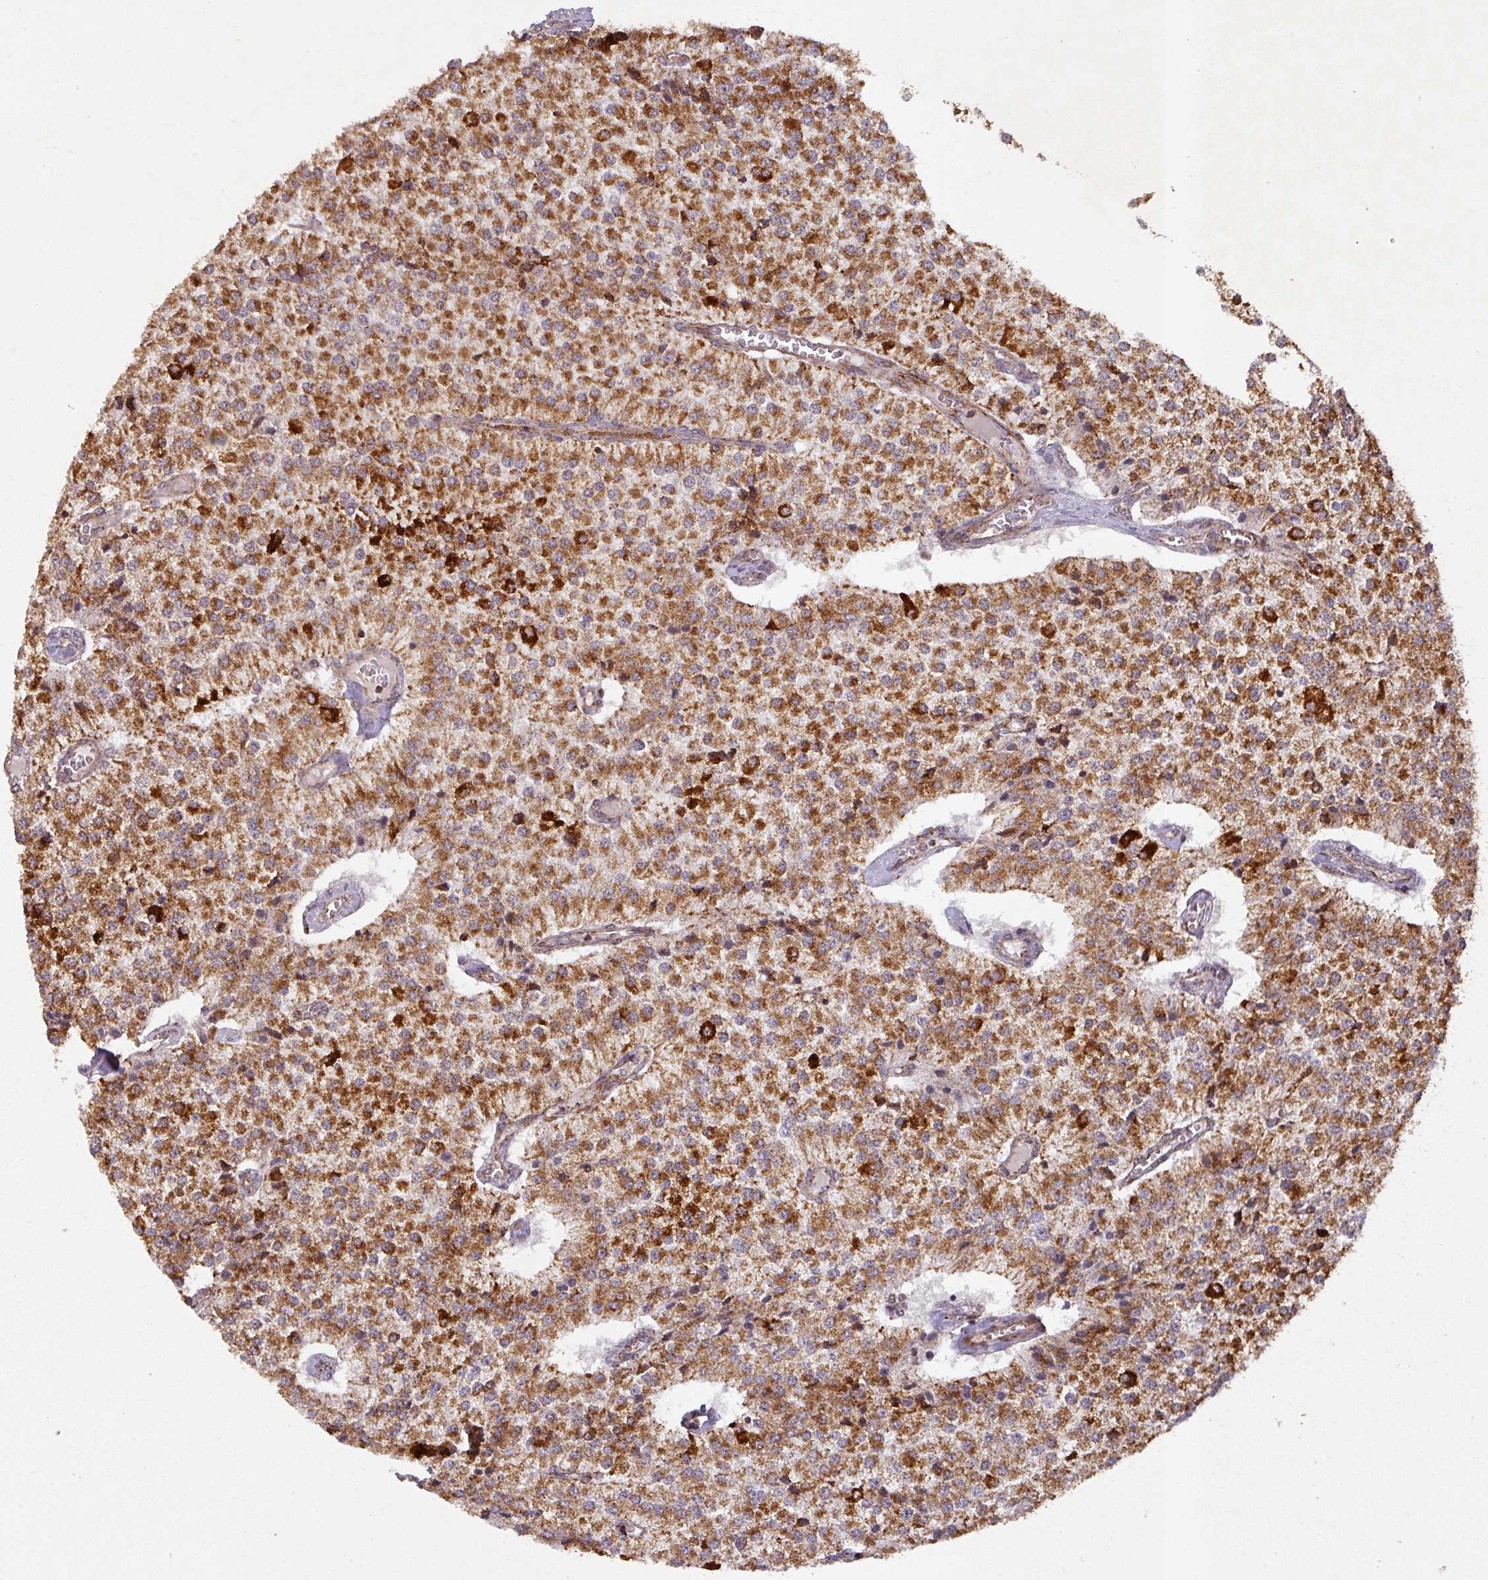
{"staining": {"intensity": "strong", "quantity": ">75%", "location": "cytoplasmic/membranous"}, "tissue": "carcinoid", "cell_type": "Tumor cells", "image_type": "cancer", "snomed": [{"axis": "morphology", "description": "Carcinoid, malignant, NOS"}, {"axis": "topography", "description": "Colon"}], "caption": "IHC histopathology image of human malignant carcinoid stained for a protein (brown), which displays high levels of strong cytoplasmic/membranous expression in about >75% of tumor cells.", "gene": "GPD2", "patient": {"sex": "female", "age": 52}}